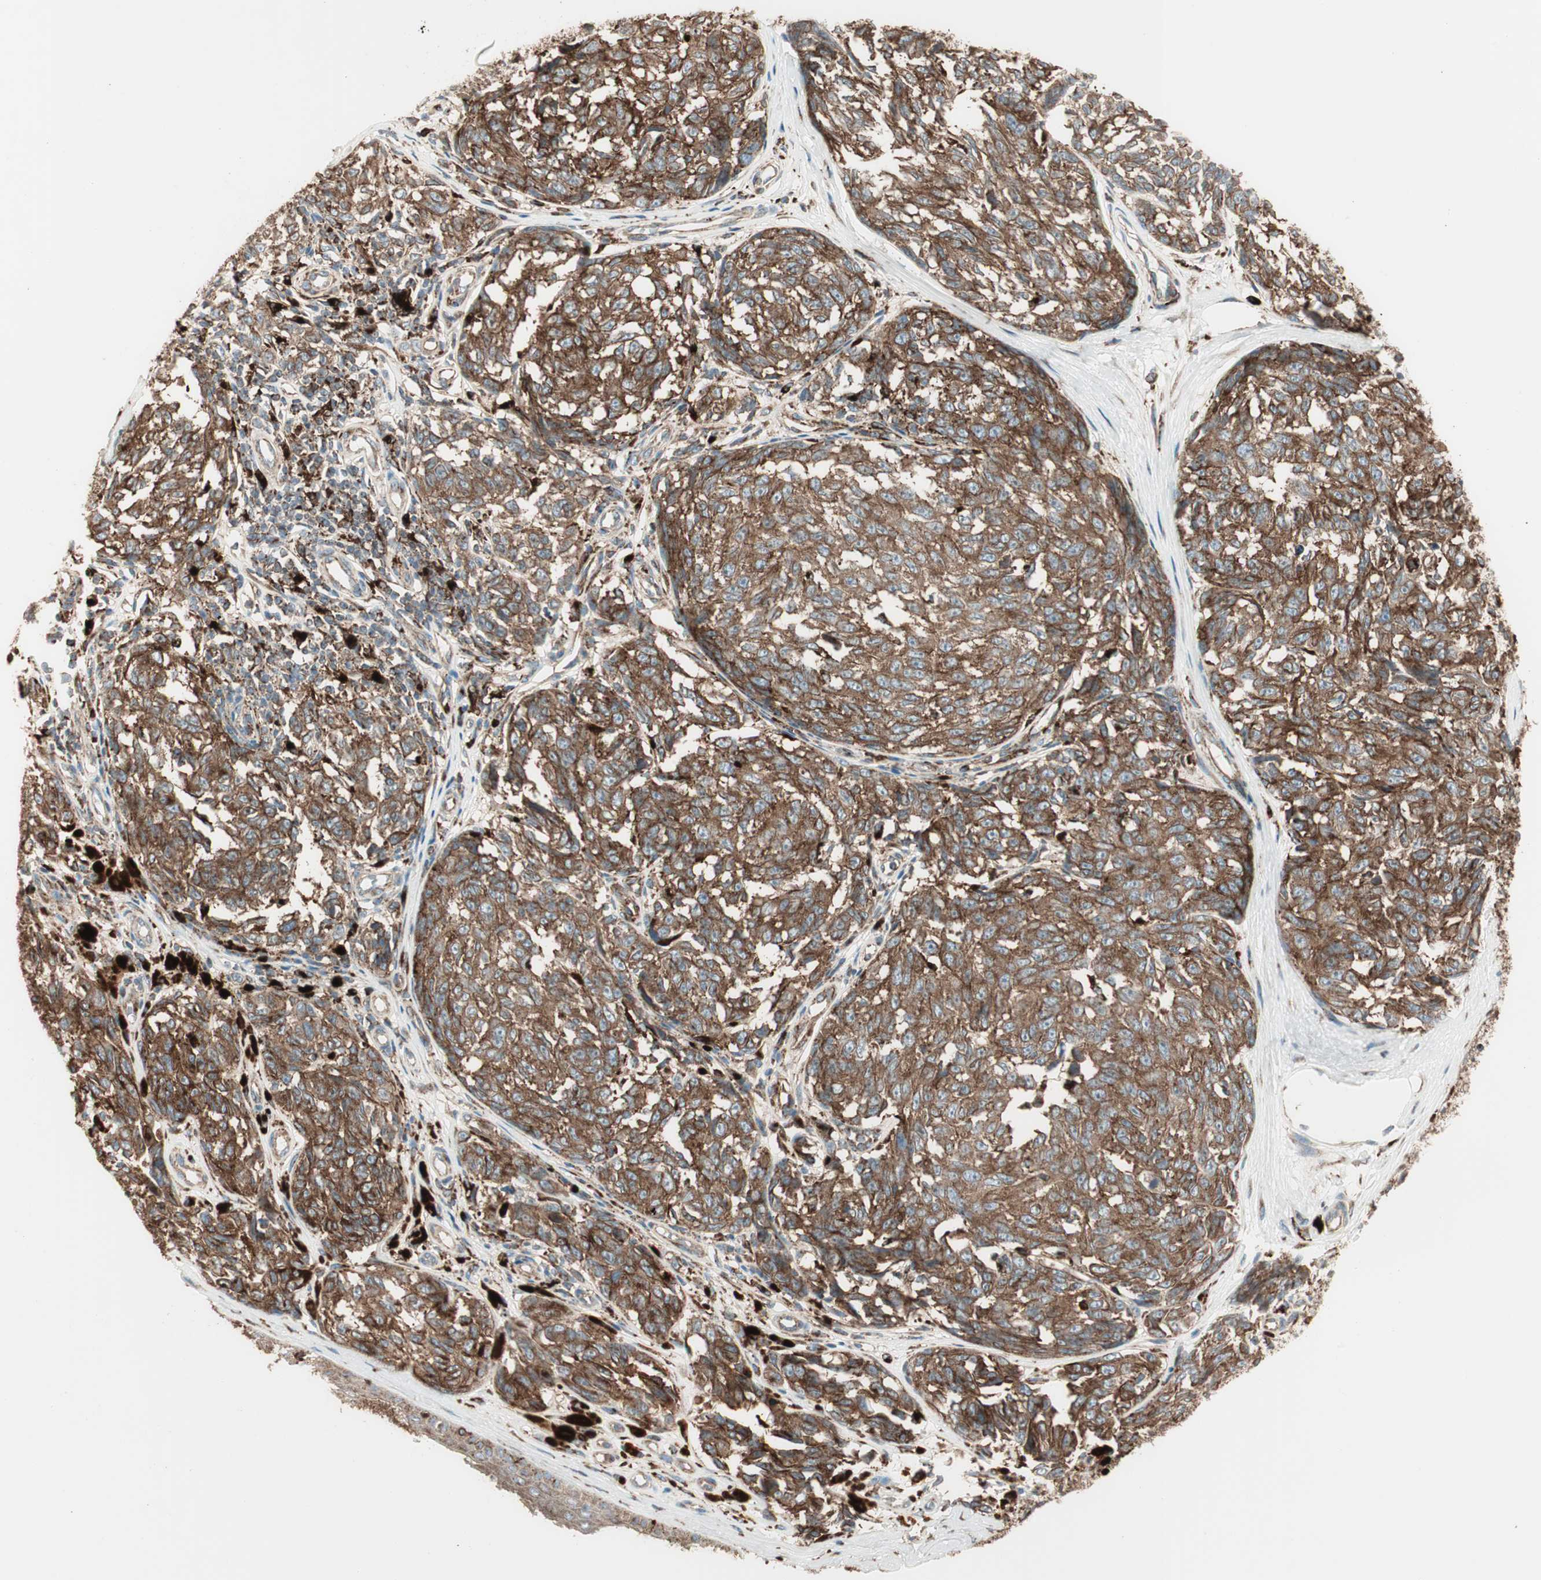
{"staining": {"intensity": "moderate", "quantity": ">75%", "location": "cytoplasmic/membranous"}, "tissue": "melanoma", "cell_type": "Tumor cells", "image_type": "cancer", "snomed": [{"axis": "morphology", "description": "Malignant melanoma, NOS"}, {"axis": "topography", "description": "Skin"}], "caption": "A medium amount of moderate cytoplasmic/membranous staining is appreciated in approximately >75% of tumor cells in melanoma tissue. (Stains: DAB (3,3'-diaminobenzidine) in brown, nuclei in blue, Microscopy: brightfield microscopy at high magnification).", "gene": "ATP6V1G1", "patient": {"sex": "female", "age": 64}}